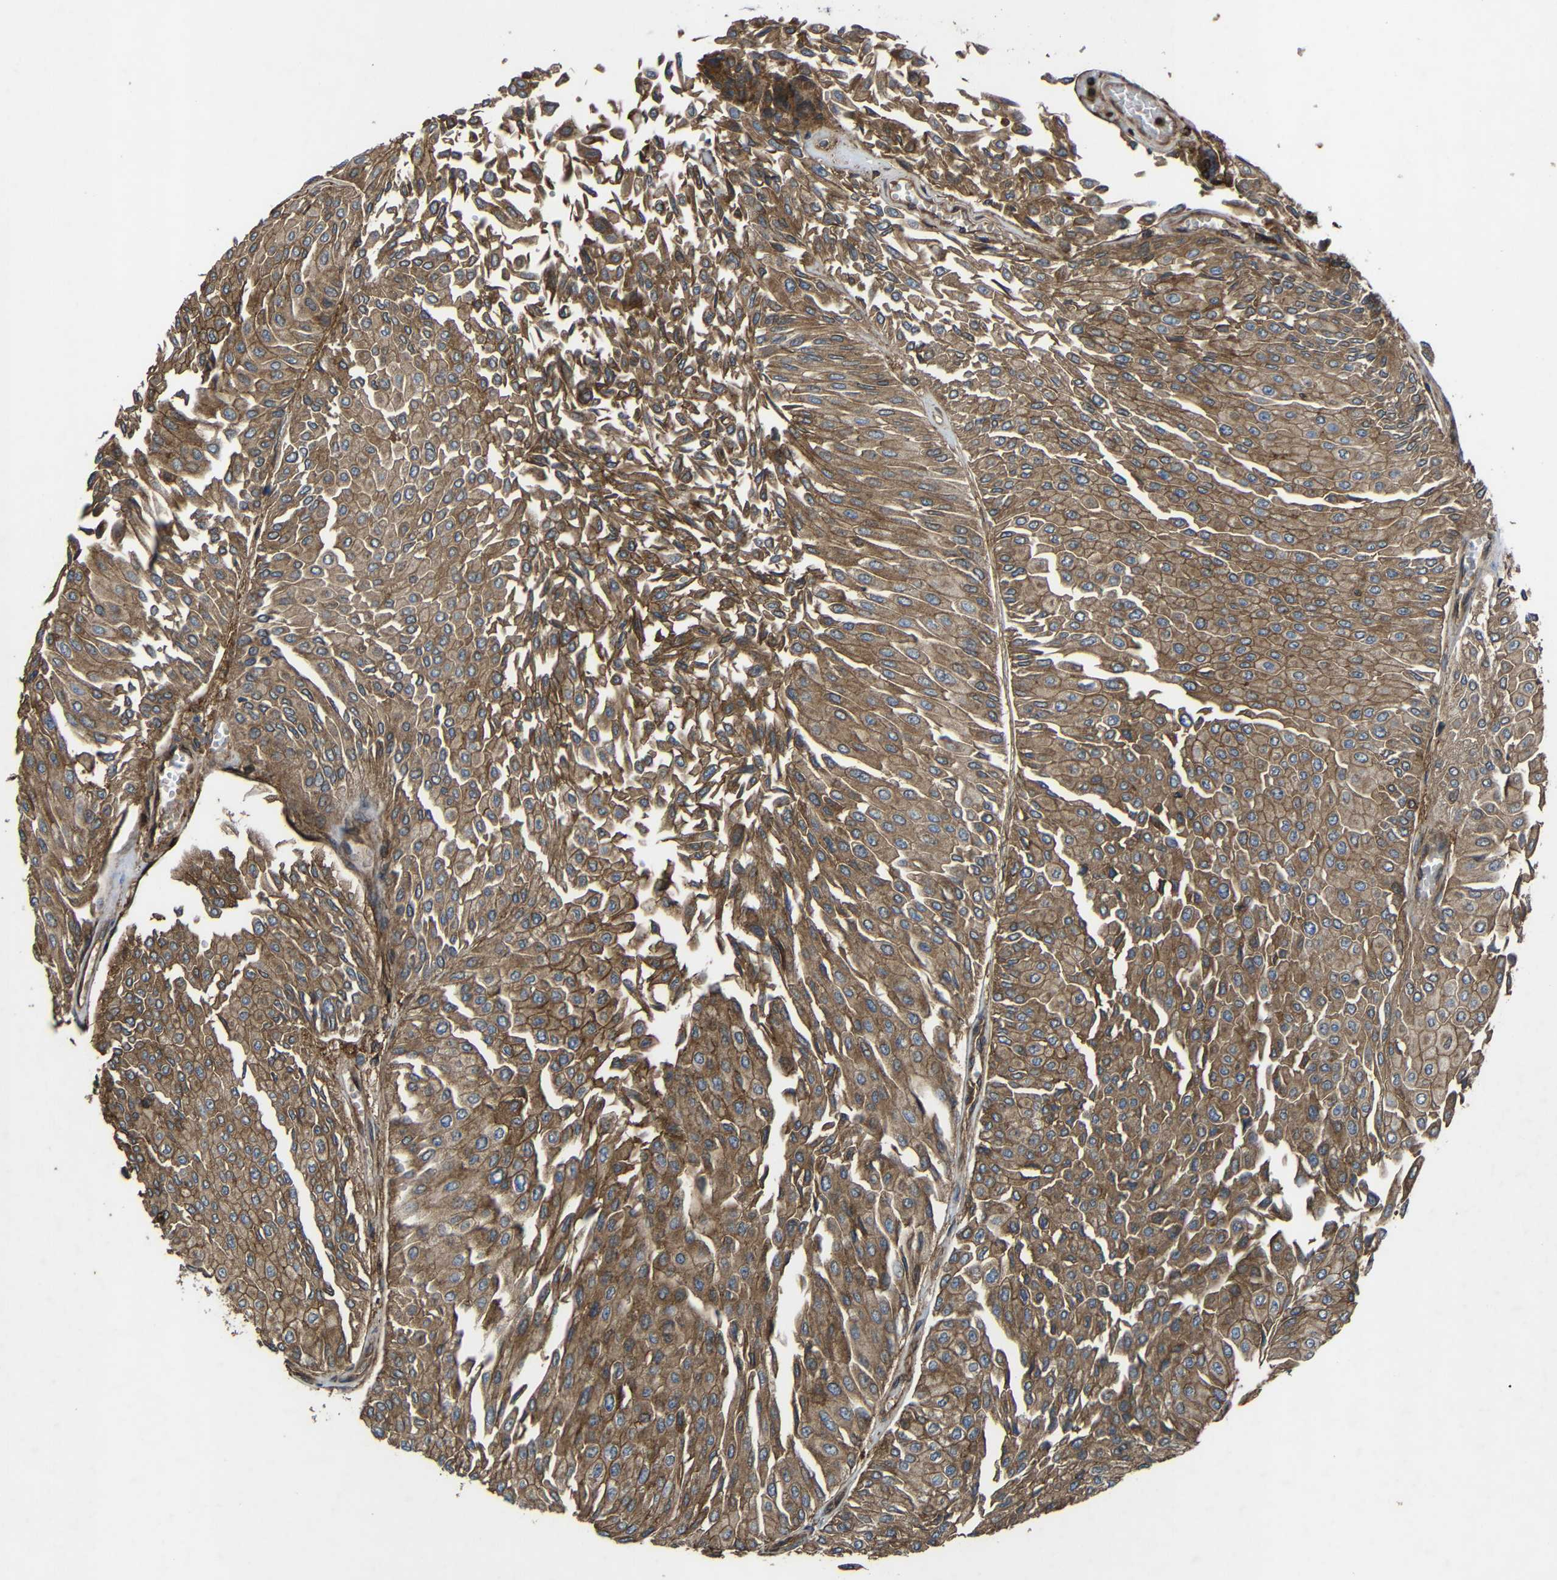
{"staining": {"intensity": "moderate", "quantity": ">75%", "location": "cytoplasmic/membranous"}, "tissue": "urothelial cancer", "cell_type": "Tumor cells", "image_type": "cancer", "snomed": [{"axis": "morphology", "description": "Urothelial carcinoma, Low grade"}, {"axis": "topography", "description": "Urinary bladder"}], "caption": "Protein expression analysis of low-grade urothelial carcinoma demonstrates moderate cytoplasmic/membranous staining in about >75% of tumor cells. (DAB = brown stain, brightfield microscopy at high magnification).", "gene": "TREM2", "patient": {"sex": "male", "age": 67}}